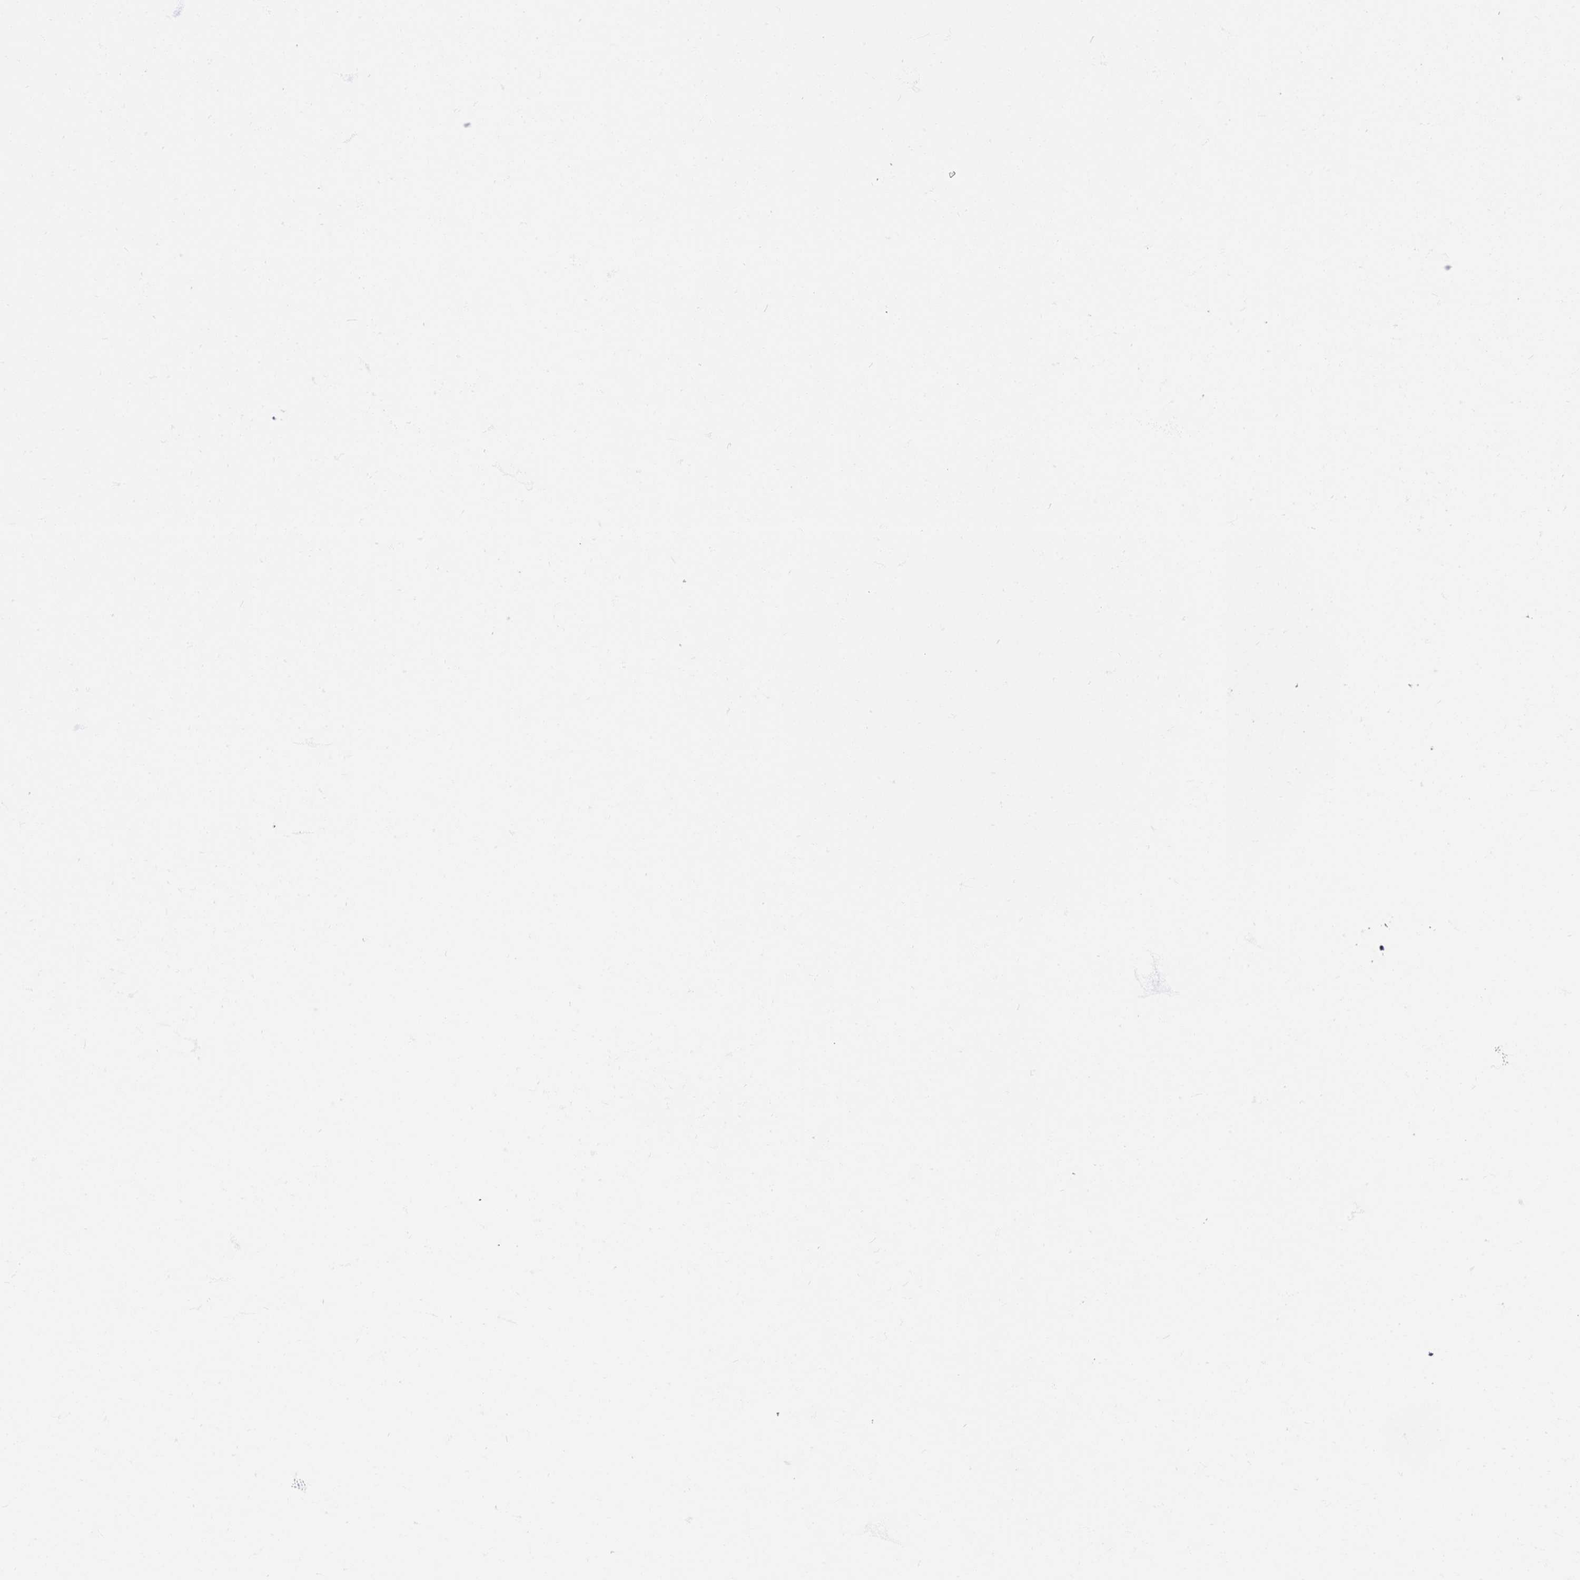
{"staining": {"intensity": "negative", "quantity": "none", "location": "none"}, "tissue": "head and neck cancer", "cell_type": "Tumor cells", "image_type": "cancer", "snomed": [{"axis": "morphology", "description": "Adenocarcinoma, NOS"}, {"axis": "topography", "description": "Salivary gland"}, {"axis": "topography", "description": "Head-Neck"}], "caption": "High magnification brightfield microscopy of adenocarcinoma (head and neck) stained with DAB (brown) and counterstained with hematoxylin (blue): tumor cells show no significant positivity.", "gene": "SLC27A5", "patient": {"sex": "female", "age": 63}}